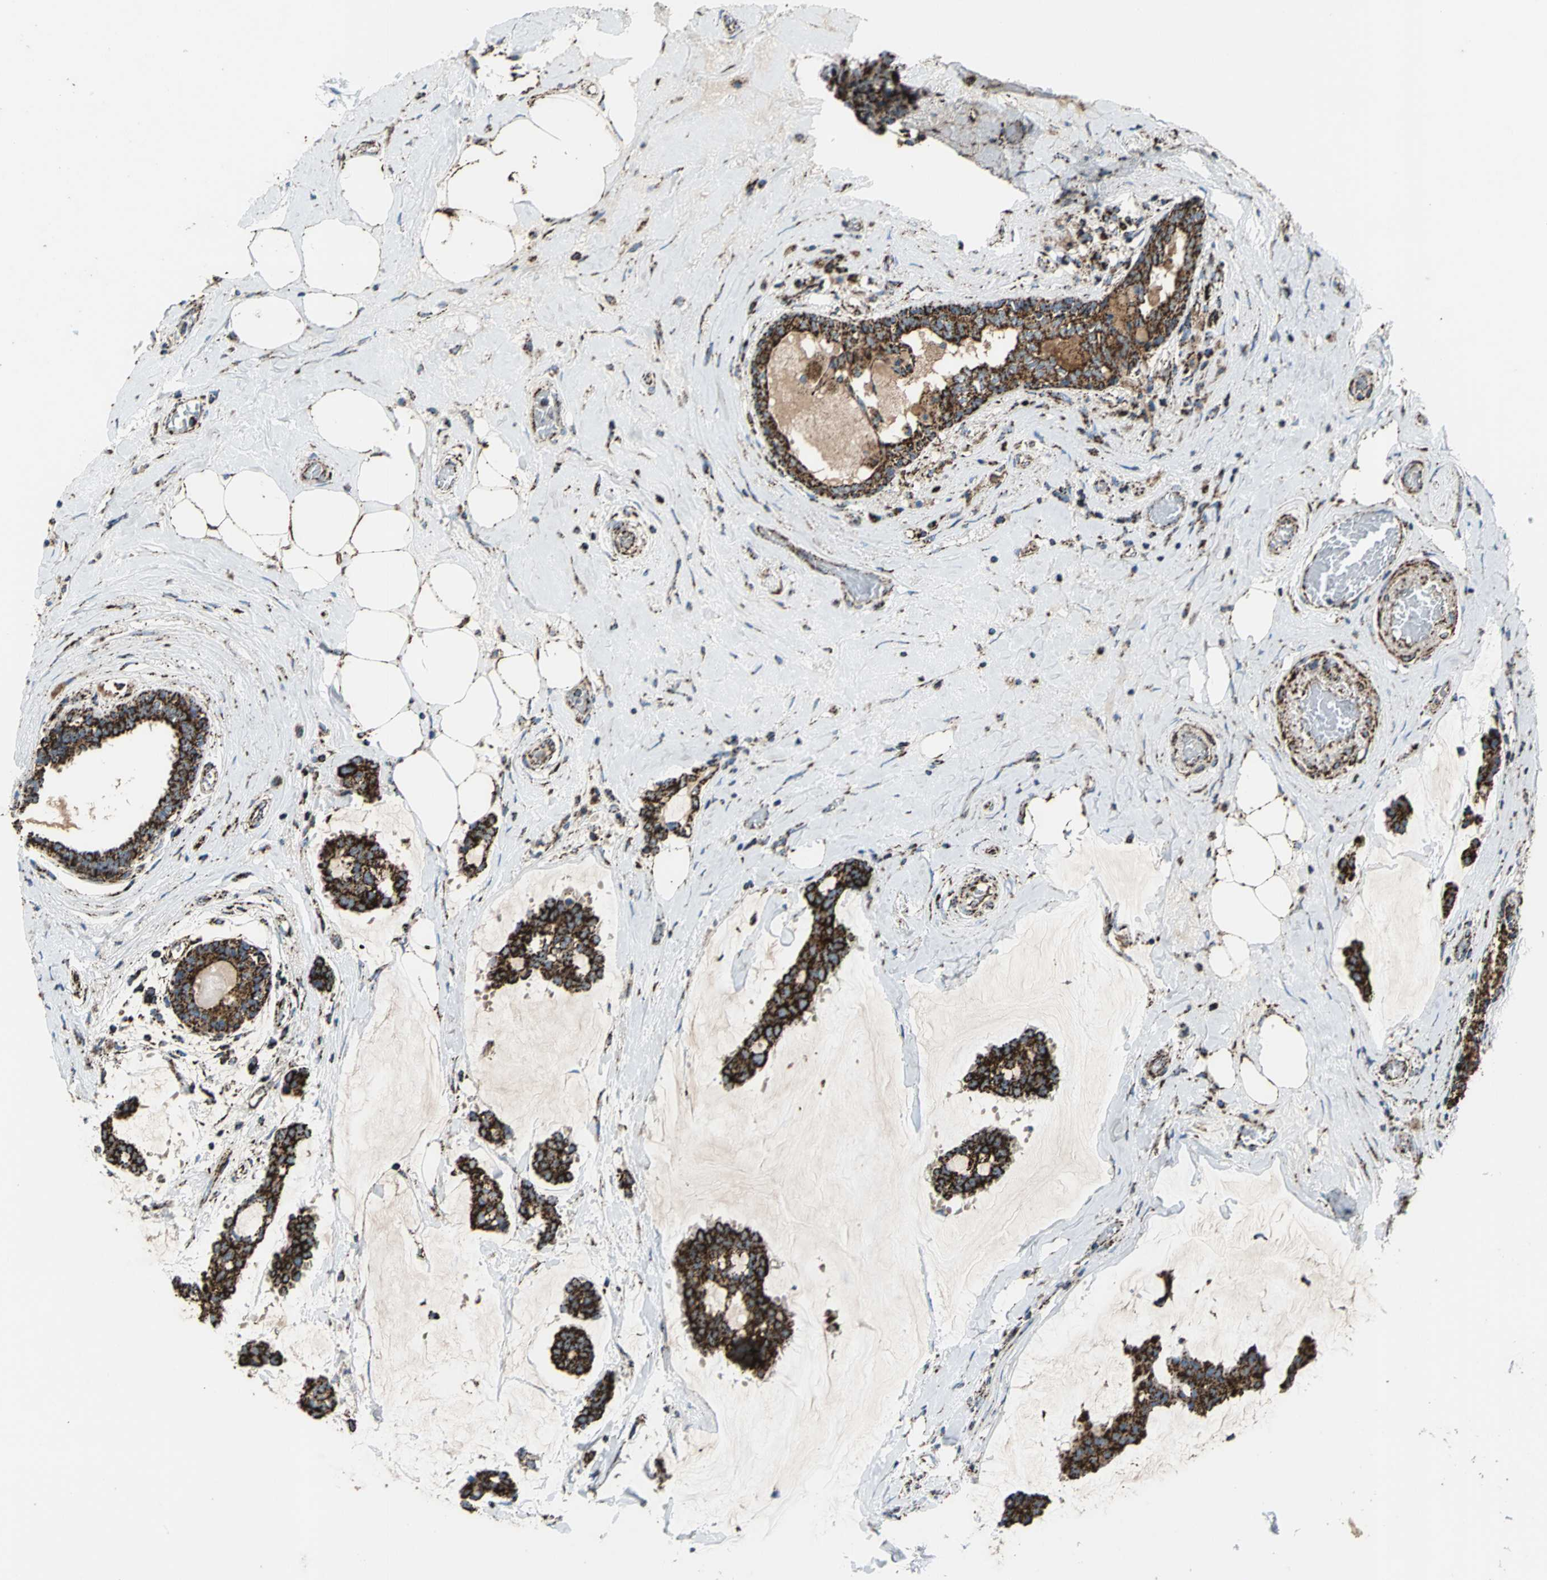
{"staining": {"intensity": "strong", "quantity": ">75%", "location": "cytoplasmic/membranous"}, "tissue": "breast cancer", "cell_type": "Tumor cells", "image_type": "cancer", "snomed": [{"axis": "morphology", "description": "Duct carcinoma"}, {"axis": "topography", "description": "Breast"}], "caption": "This is a photomicrograph of immunohistochemistry staining of infiltrating ductal carcinoma (breast), which shows strong expression in the cytoplasmic/membranous of tumor cells.", "gene": "ECH1", "patient": {"sex": "female", "age": 93}}